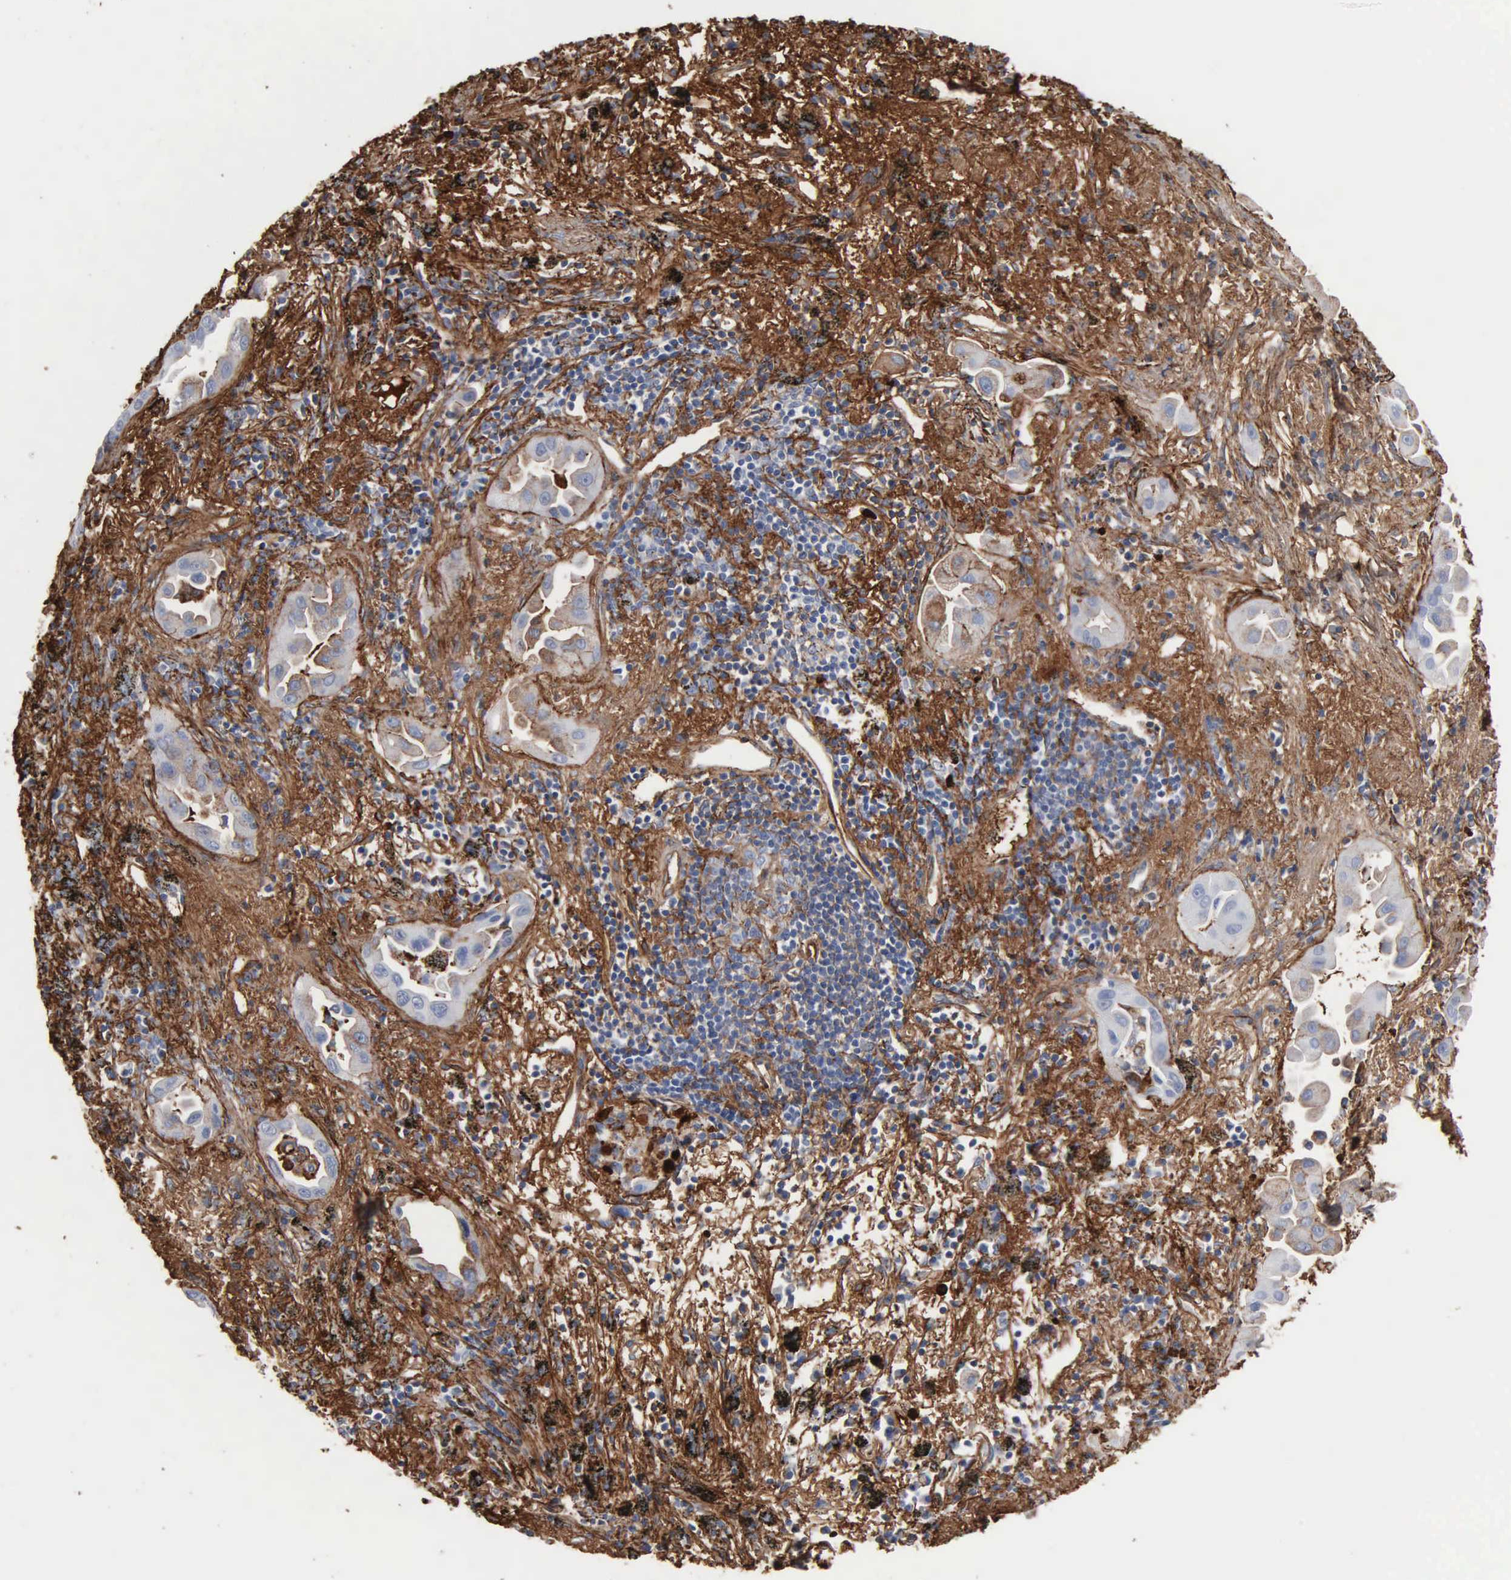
{"staining": {"intensity": "weak", "quantity": "25%-75%", "location": "cytoplasmic/membranous"}, "tissue": "lung cancer", "cell_type": "Tumor cells", "image_type": "cancer", "snomed": [{"axis": "morphology", "description": "Adenocarcinoma, NOS"}, {"axis": "topography", "description": "Lung"}], "caption": "Brown immunohistochemical staining in lung cancer reveals weak cytoplasmic/membranous staining in approximately 25%-75% of tumor cells.", "gene": "FN1", "patient": {"sex": "male", "age": 68}}